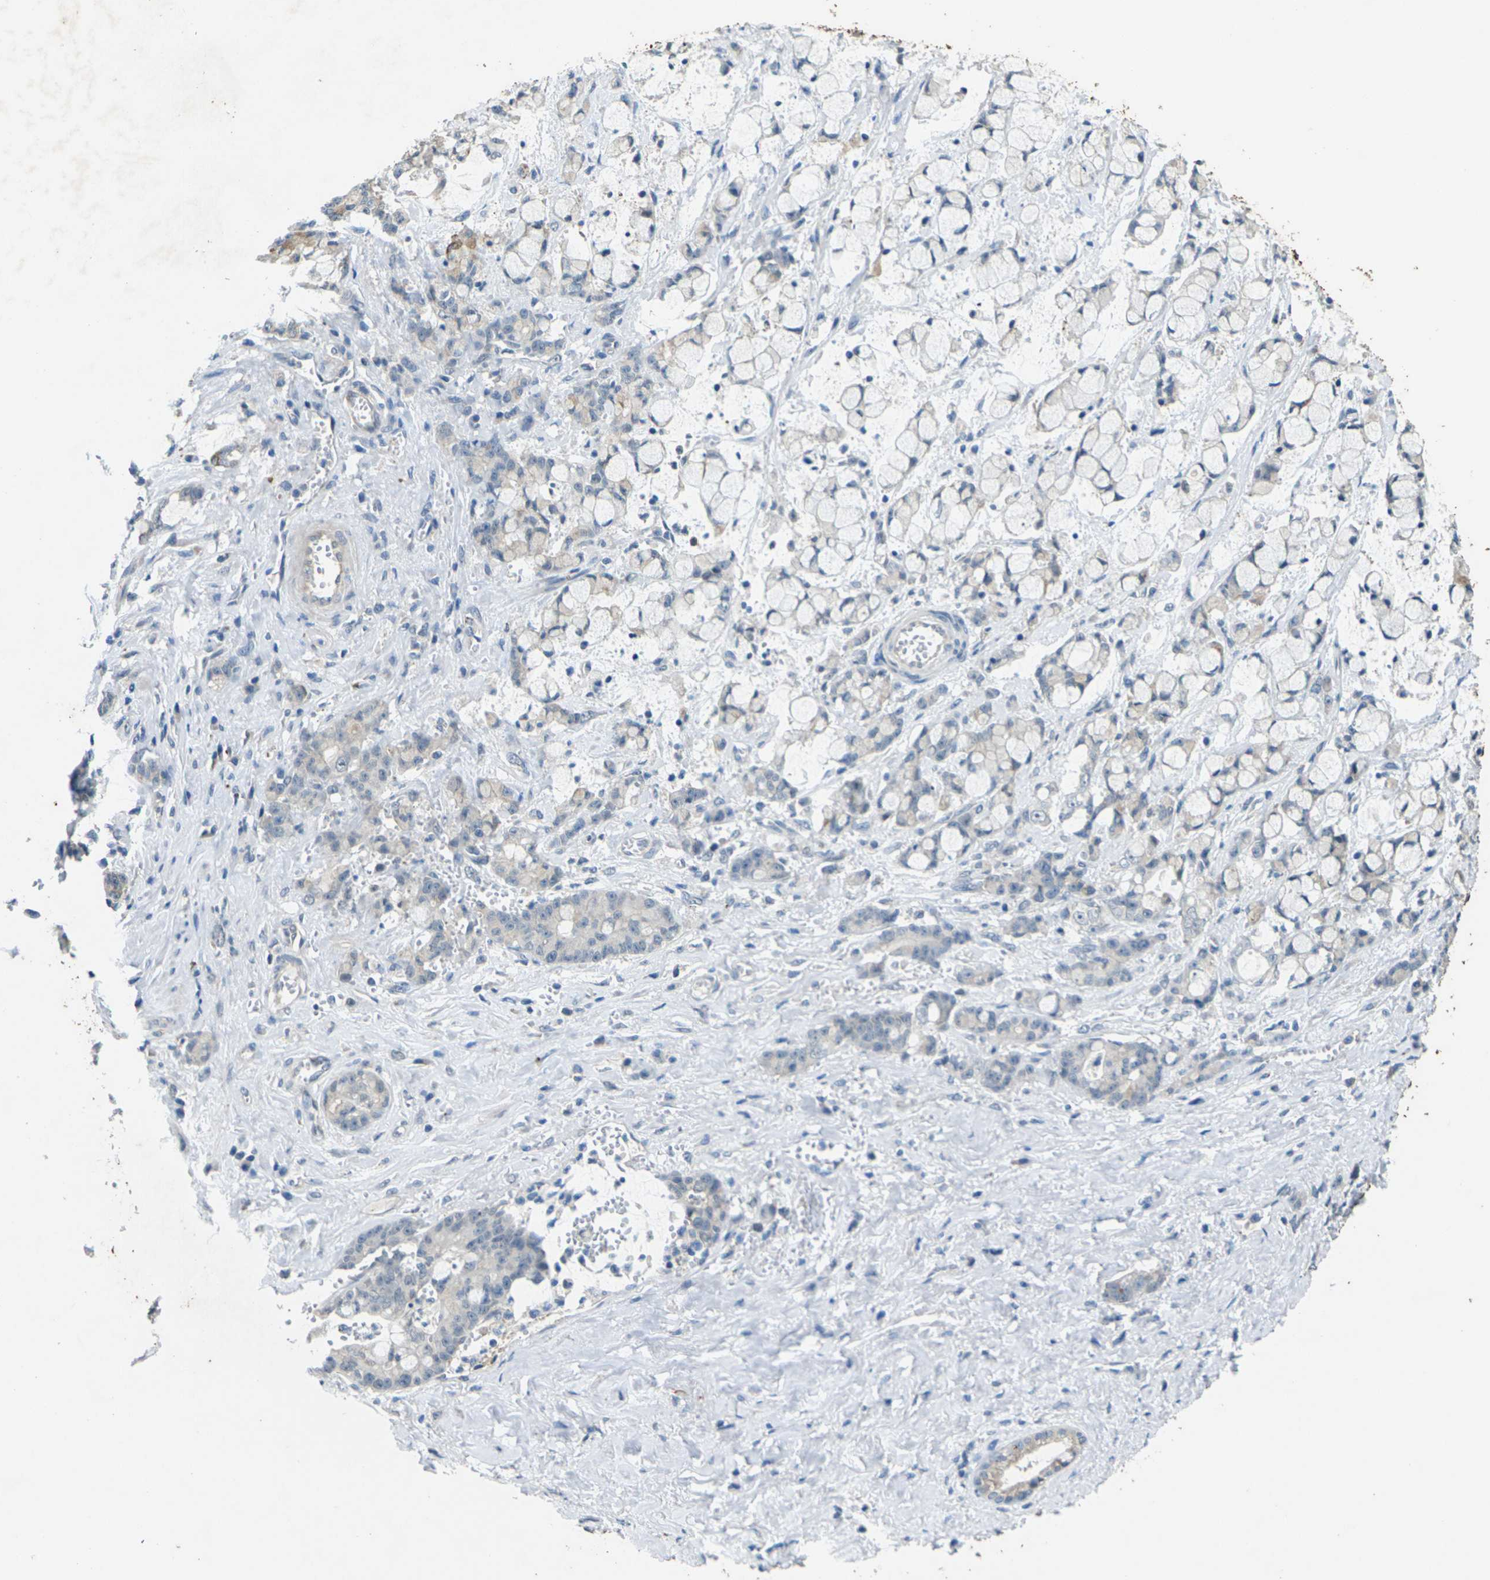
{"staining": {"intensity": "weak", "quantity": "<25%", "location": "cytoplasmic/membranous"}, "tissue": "pancreatic cancer", "cell_type": "Tumor cells", "image_type": "cancer", "snomed": [{"axis": "morphology", "description": "Adenocarcinoma, NOS"}, {"axis": "topography", "description": "Pancreas"}], "caption": "DAB (3,3'-diaminobenzidine) immunohistochemical staining of human pancreatic cancer (adenocarcinoma) reveals no significant positivity in tumor cells.", "gene": "SIGLEC14", "patient": {"sex": "female", "age": 73}}